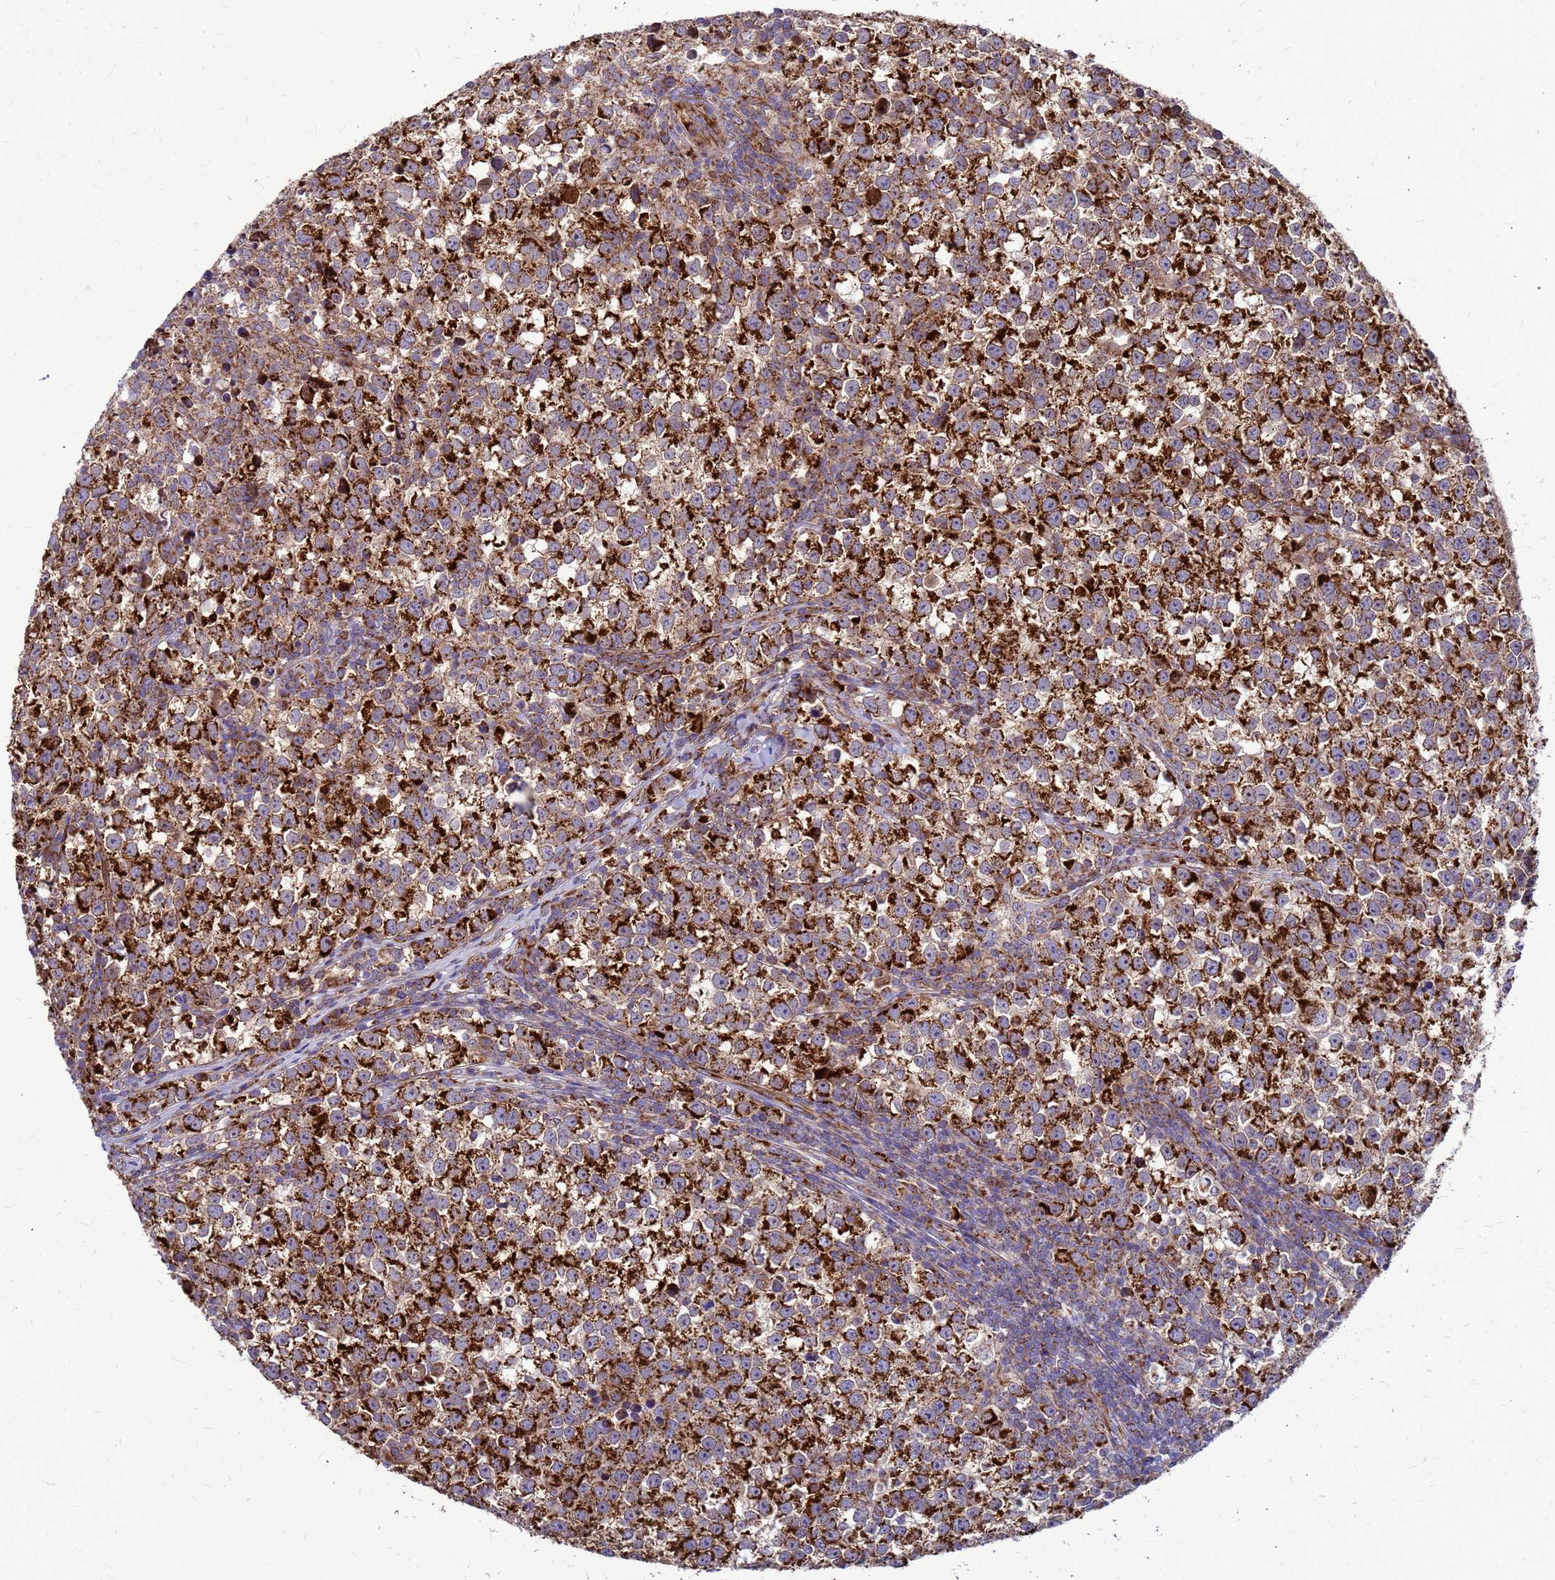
{"staining": {"intensity": "strong", "quantity": ">75%", "location": "cytoplasmic/membranous"}, "tissue": "testis cancer", "cell_type": "Tumor cells", "image_type": "cancer", "snomed": [{"axis": "morphology", "description": "Normal tissue, NOS"}, {"axis": "morphology", "description": "Seminoma, NOS"}, {"axis": "topography", "description": "Testis"}], "caption": "The micrograph exhibits staining of testis cancer (seminoma), revealing strong cytoplasmic/membranous protein staining (brown color) within tumor cells.", "gene": "FSTL4", "patient": {"sex": "male", "age": 43}}